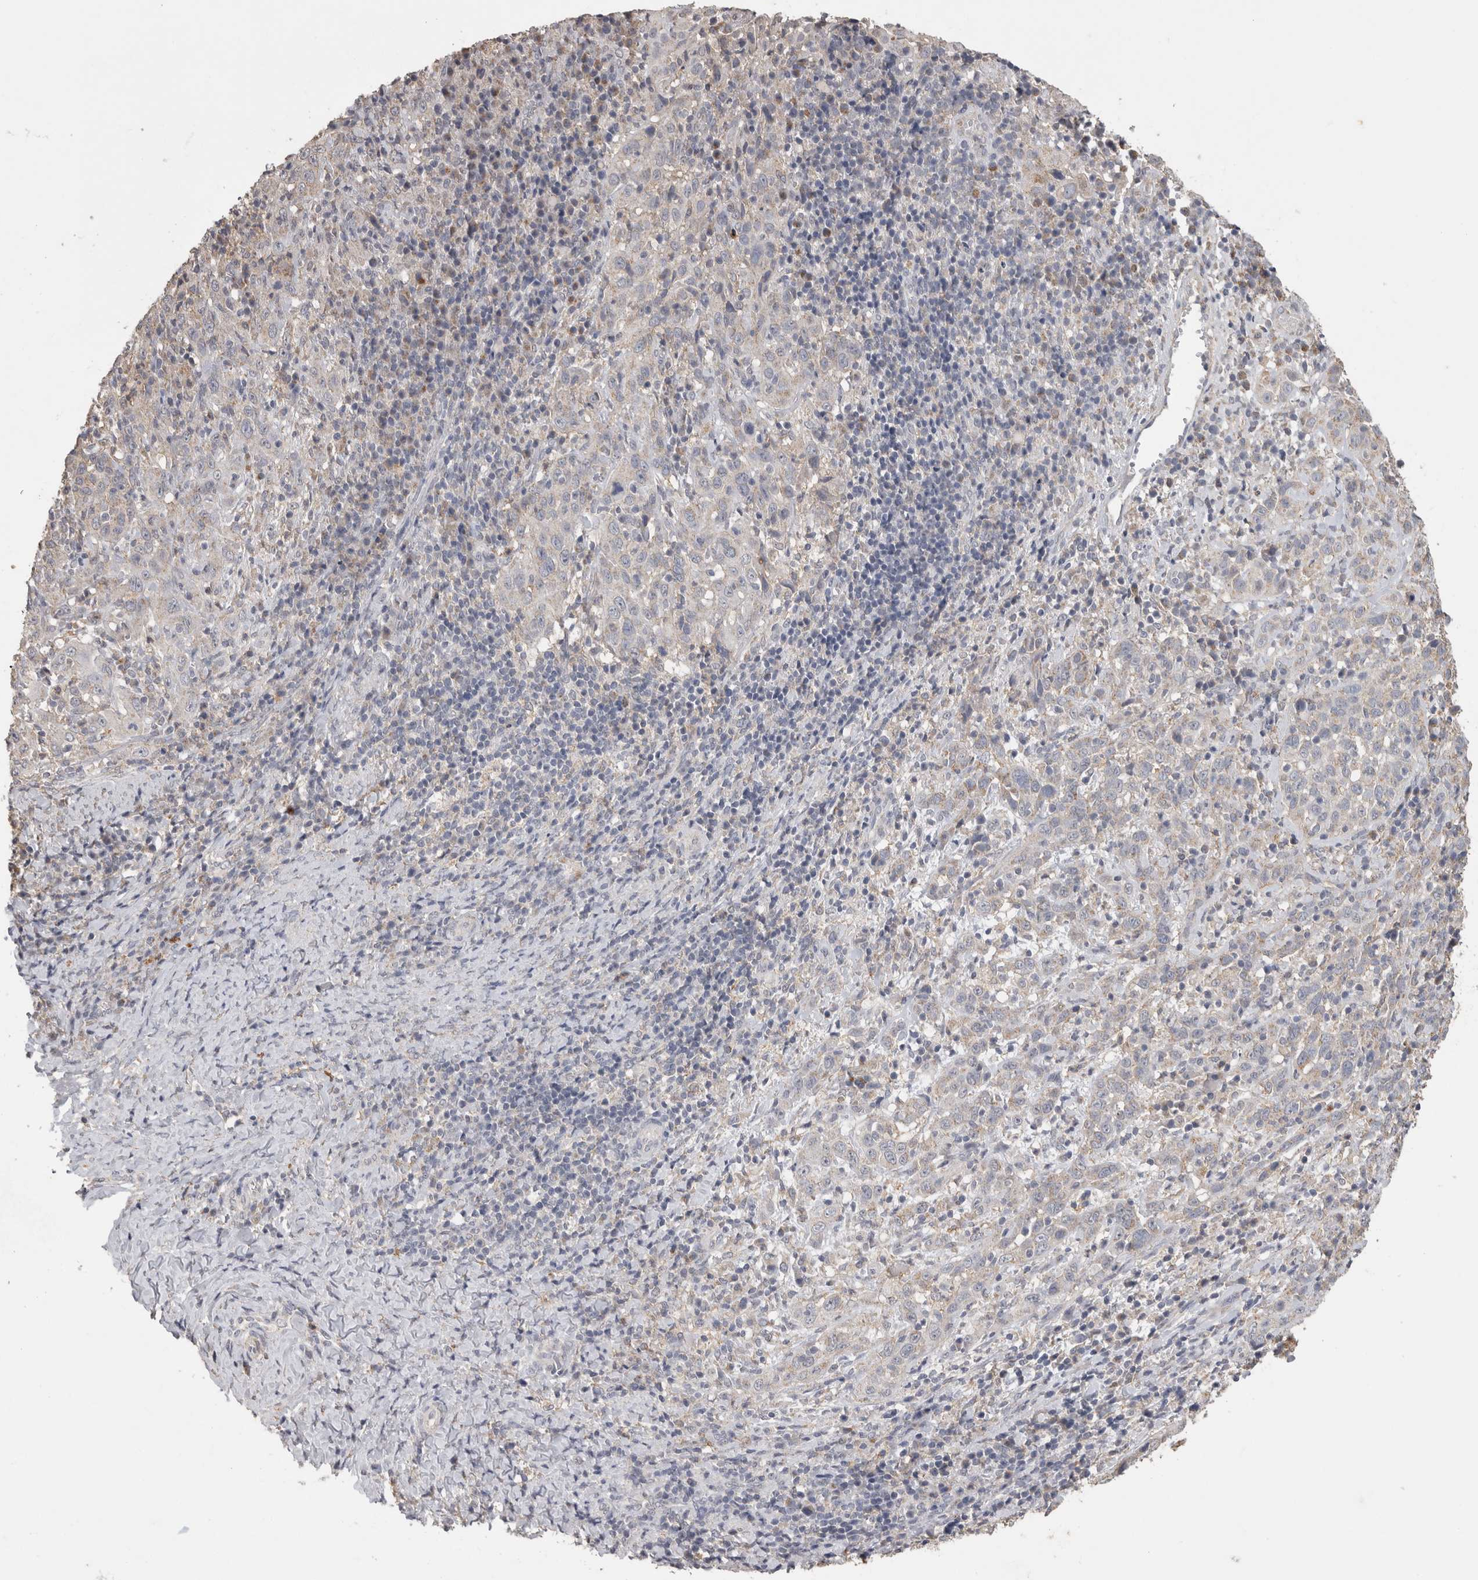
{"staining": {"intensity": "weak", "quantity": "<25%", "location": "cytoplasmic/membranous"}, "tissue": "cervical cancer", "cell_type": "Tumor cells", "image_type": "cancer", "snomed": [{"axis": "morphology", "description": "Squamous cell carcinoma, NOS"}, {"axis": "topography", "description": "Cervix"}], "caption": "DAB (3,3'-diaminobenzidine) immunohistochemical staining of human cervical cancer displays no significant expression in tumor cells. Nuclei are stained in blue.", "gene": "CNTFR", "patient": {"sex": "female", "age": 46}}